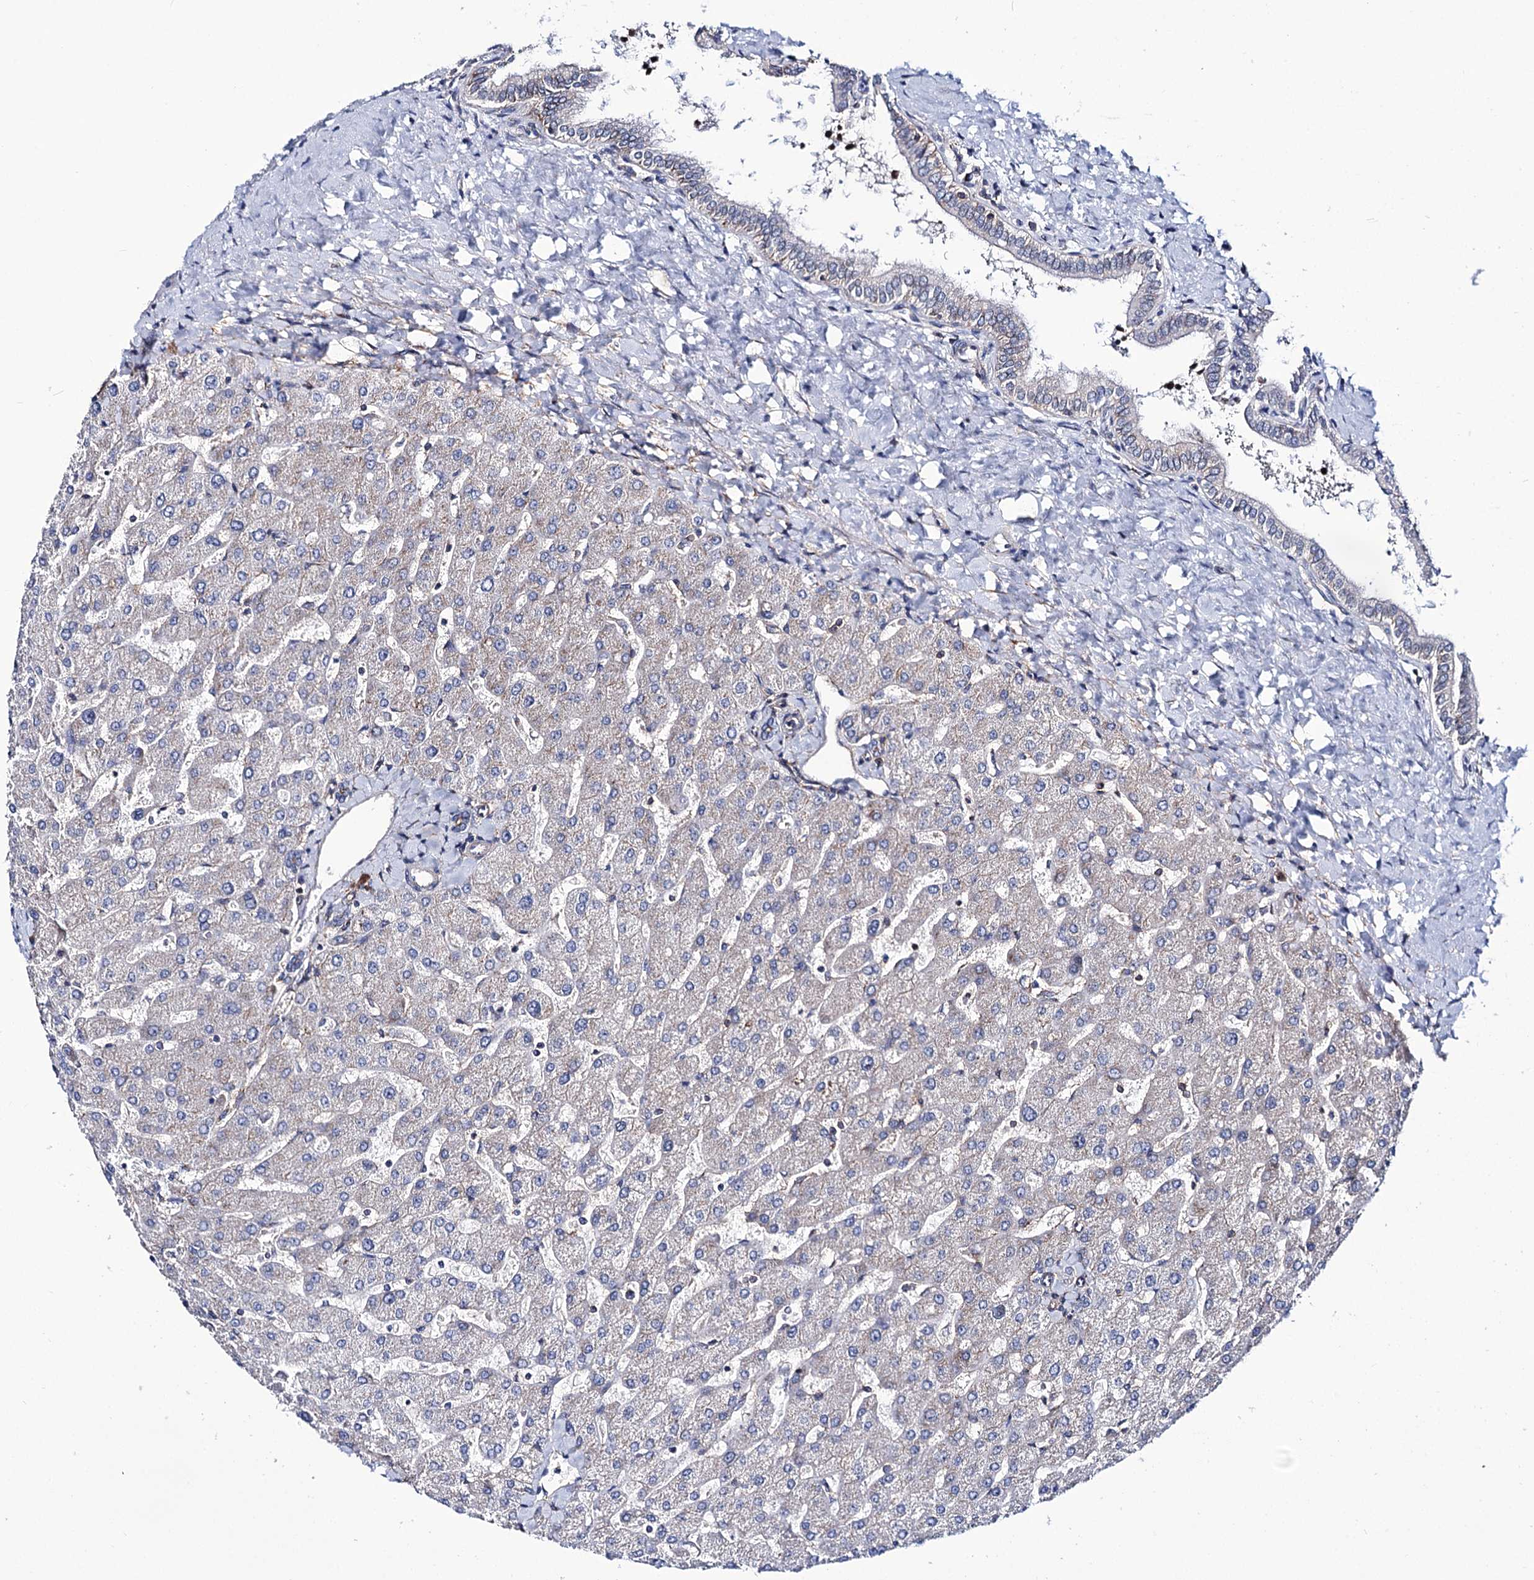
{"staining": {"intensity": "negative", "quantity": "none", "location": "none"}, "tissue": "liver", "cell_type": "Cholangiocytes", "image_type": "normal", "snomed": [{"axis": "morphology", "description": "Normal tissue, NOS"}, {"axis": "topography", "description": "Liver"}], "caption": "An image of human liver is negative for staining in cholangiocytes. The staining was performed using DAB (3,3'-diaminobenzidine) to visualize the protein expression in brown, while the nuclei were stained in blue with hematoxylin (Magnification: 20x).", "gene": "DEF6", "patient": {"sex": "male", "age": 55}}